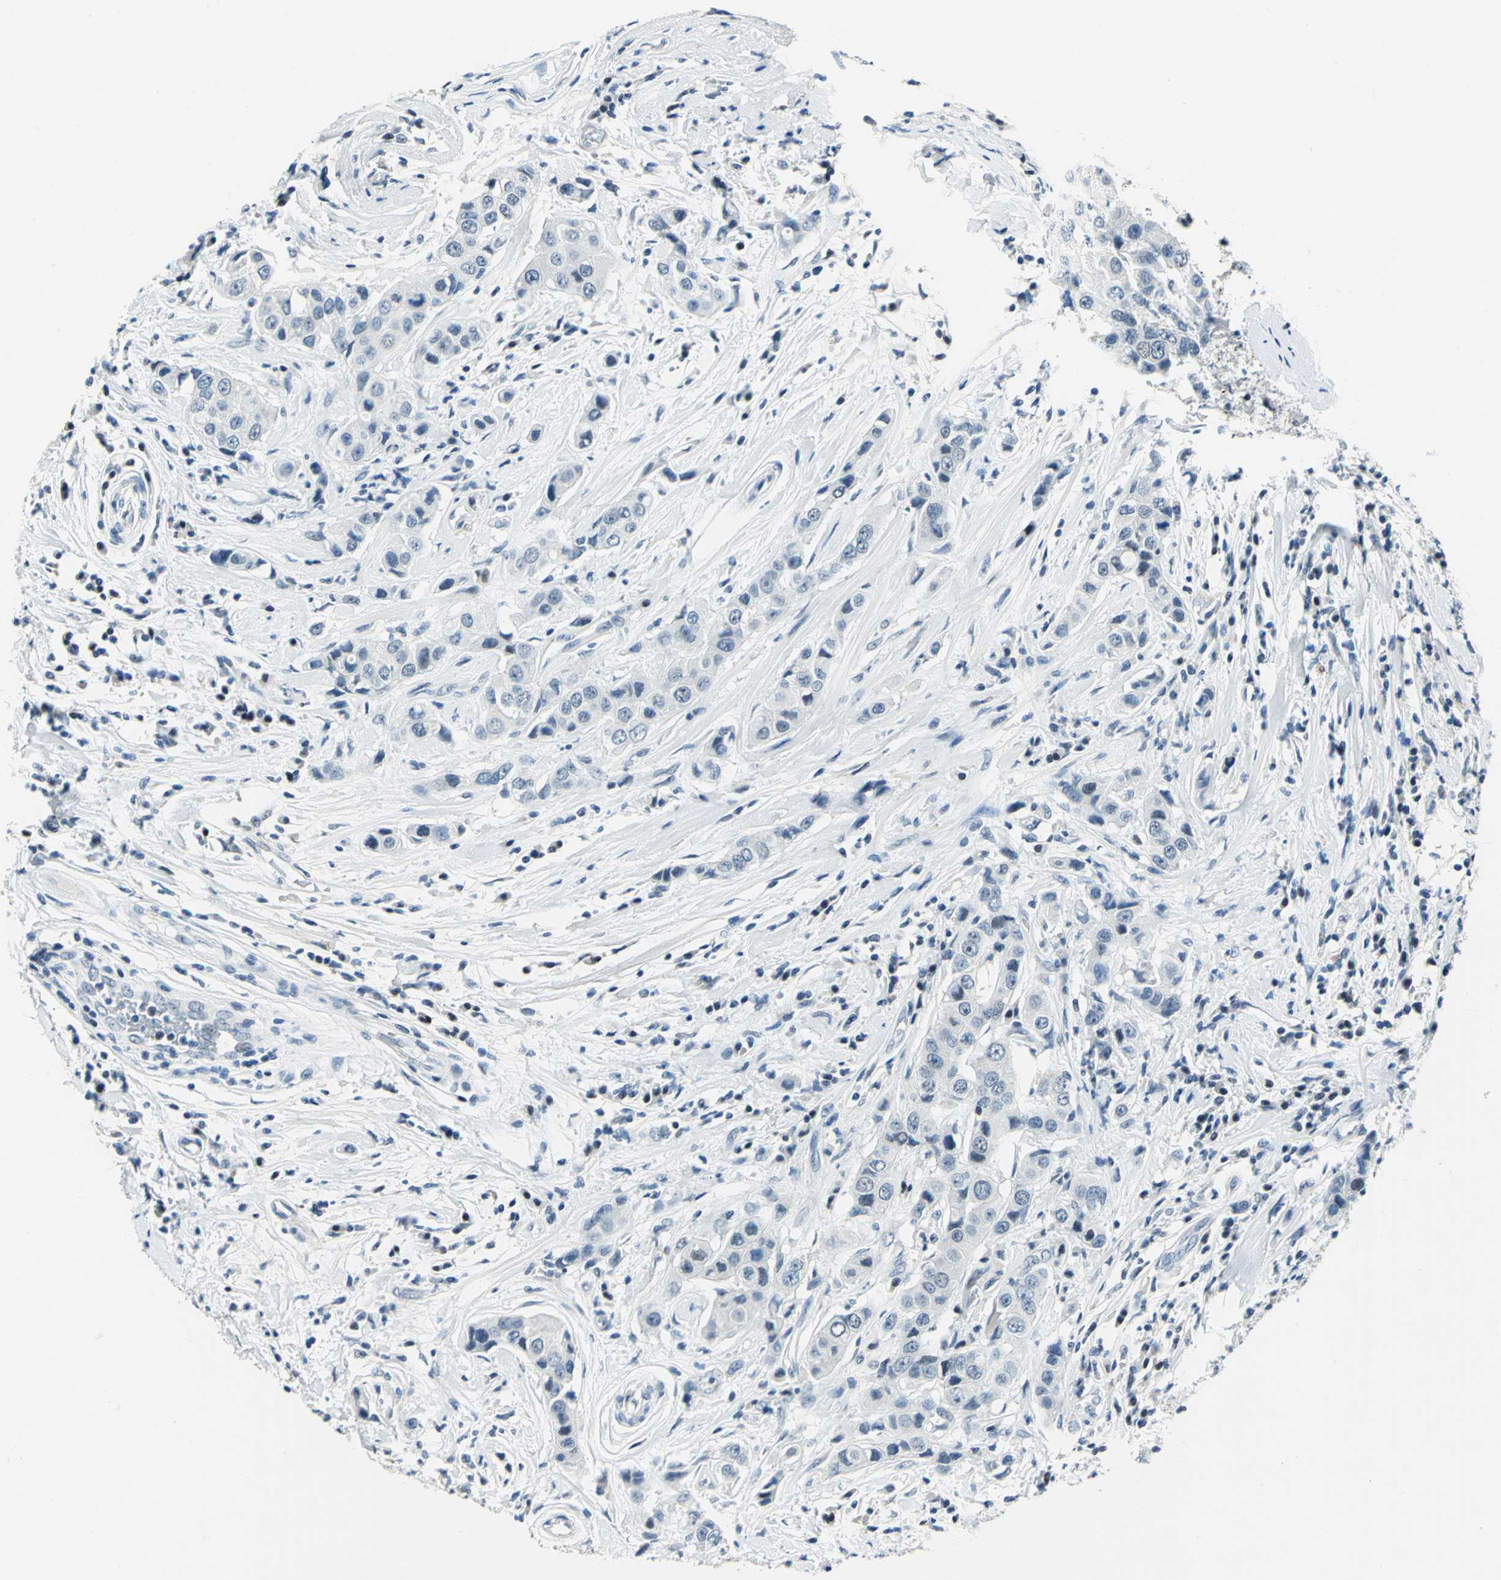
{"staining": {"intensity": "negative", "quantity": "none", "location": "none"}, "tissue": "breast cancer", "cell_type": "Tumor cells", "image_type": "cancer", "snomed": [{"axis": "morphology", "description": "Duct carcinoma"}, {"axis": "topography", "description": "Breast"}], "caption": "High magnification brightfield microscopy of invasive ductal carcinoma (breast) stained with DAB (brown) and counterstained with hematoxylin (blue): tumor cells show no significant positivity.", "gene": "RAD17", "patient": {"sex": "female", "age": 27}}